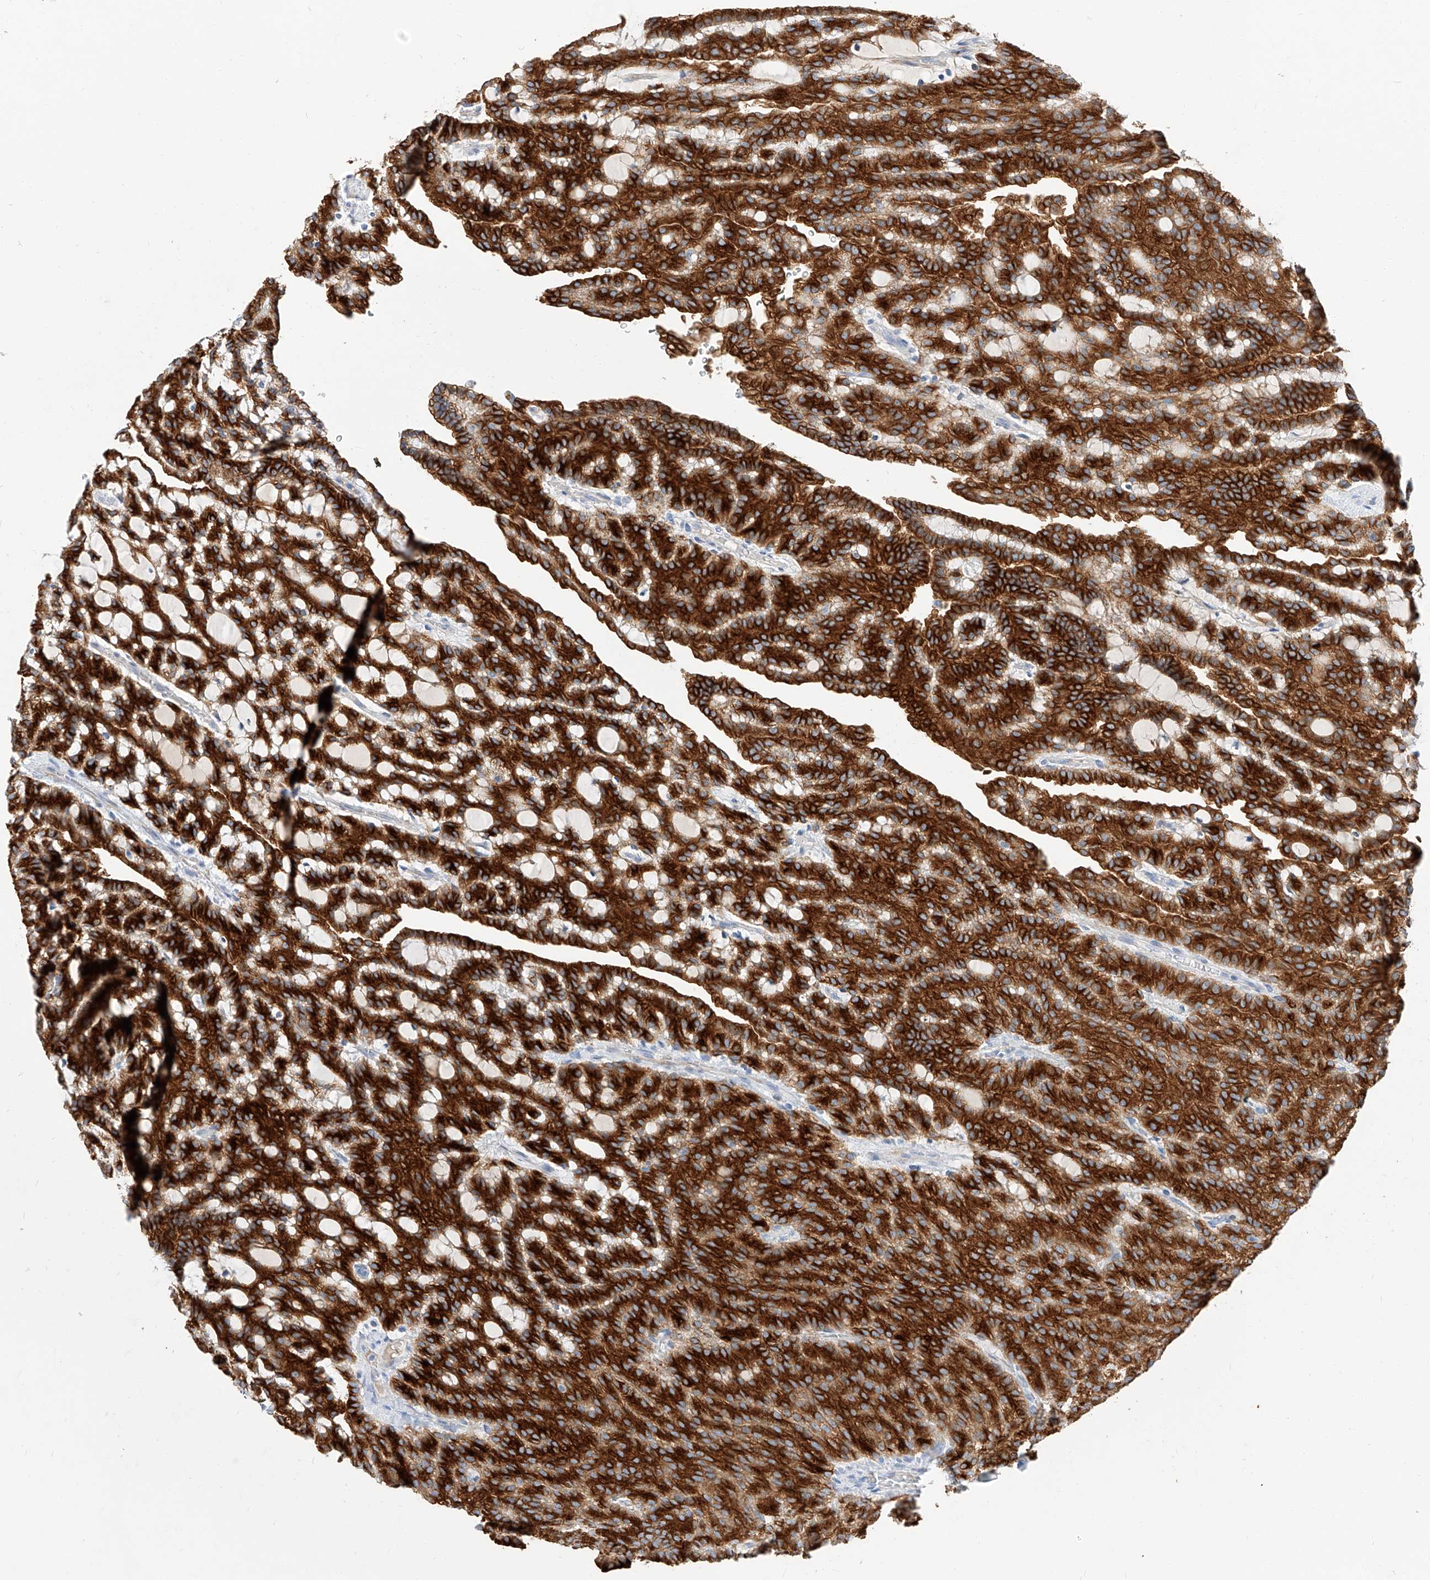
{"staining": {"intensity": "strong", "quantity": ">75%", "location": "cytoplasmic/membranous"}, "tissue": "renal cancer", "cell_type": "Tumor cells", "image_type": "cancer", "snomed": [{"axis": "morphology", "description": "Adenocarcinoma, NOS"}, {"axis": "topography", "description": "Kidney"}], "caption": "IHC of renal cancer (adenocarcinoma) exhibits high levels of strong cytoplasmic/membranous positivity in about >75% of tumor cells. (brown staining indicates protein expression, while blue staining denotes nuclei).", "gene": "MAP7", "patient": {"sex": "male", "age": 63}}